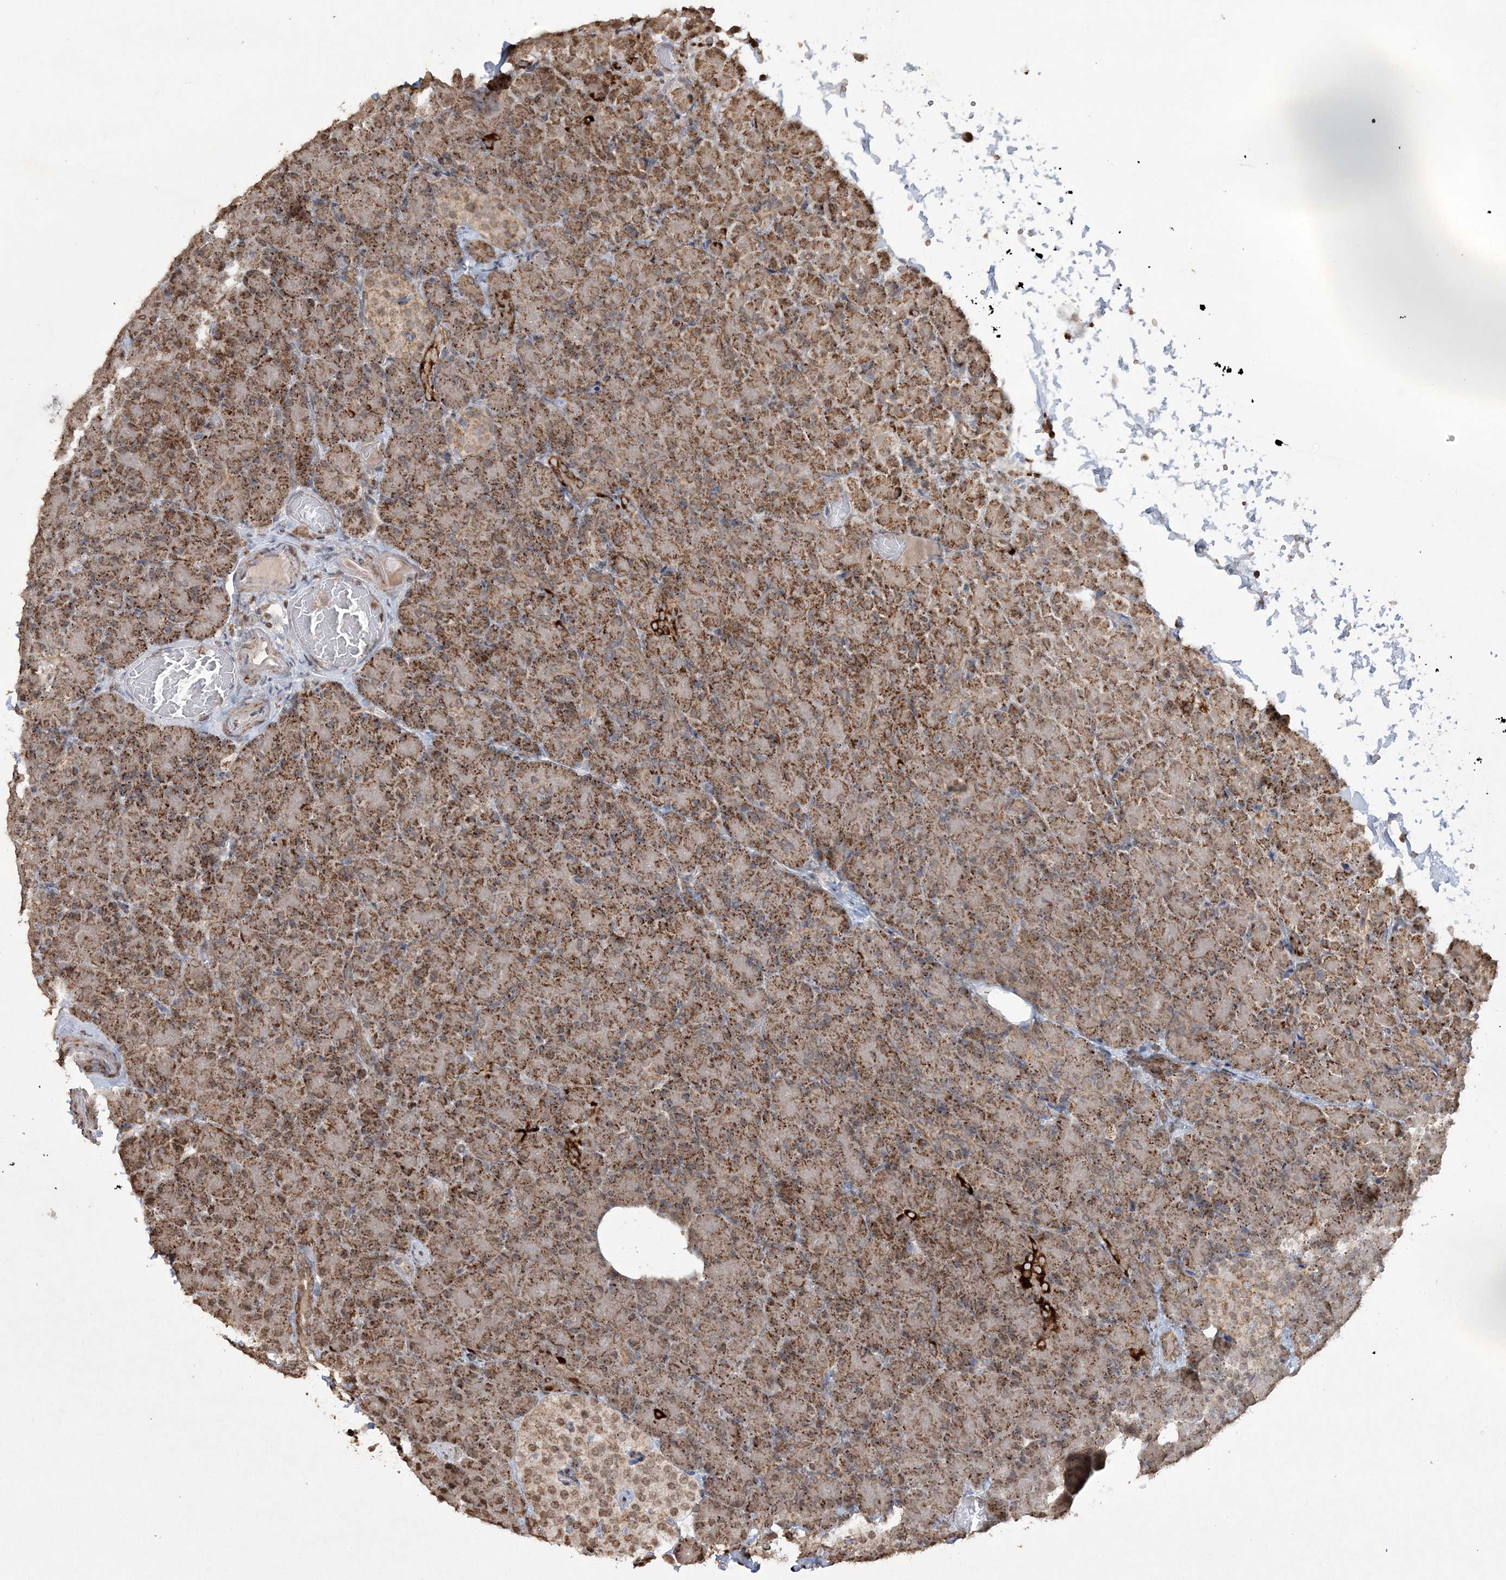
{"staining": {"intensity": "strong", "quantity": ">75%", "location": "cytoplasmic/membranous"}, "tissue": "pancreas", "cell_type": "Exocrine glandular cells", "image_type": "normal", "snomed": [{"axis": "morphology", "description": "Normal tissue, NOS"}, {"axis": "topography", "description": "Pancreas"}], "caption": "This micrograph exhibits unremarkable pancreas stained with IHC to label a protein in brown. The cytoplasmic/membranous of exocrine glandular cells show strong positivity for the protein. Nuclei are counter-stained blue.", "gene": "TTC7A", "patient": {"sex": "female", "age": 43}}